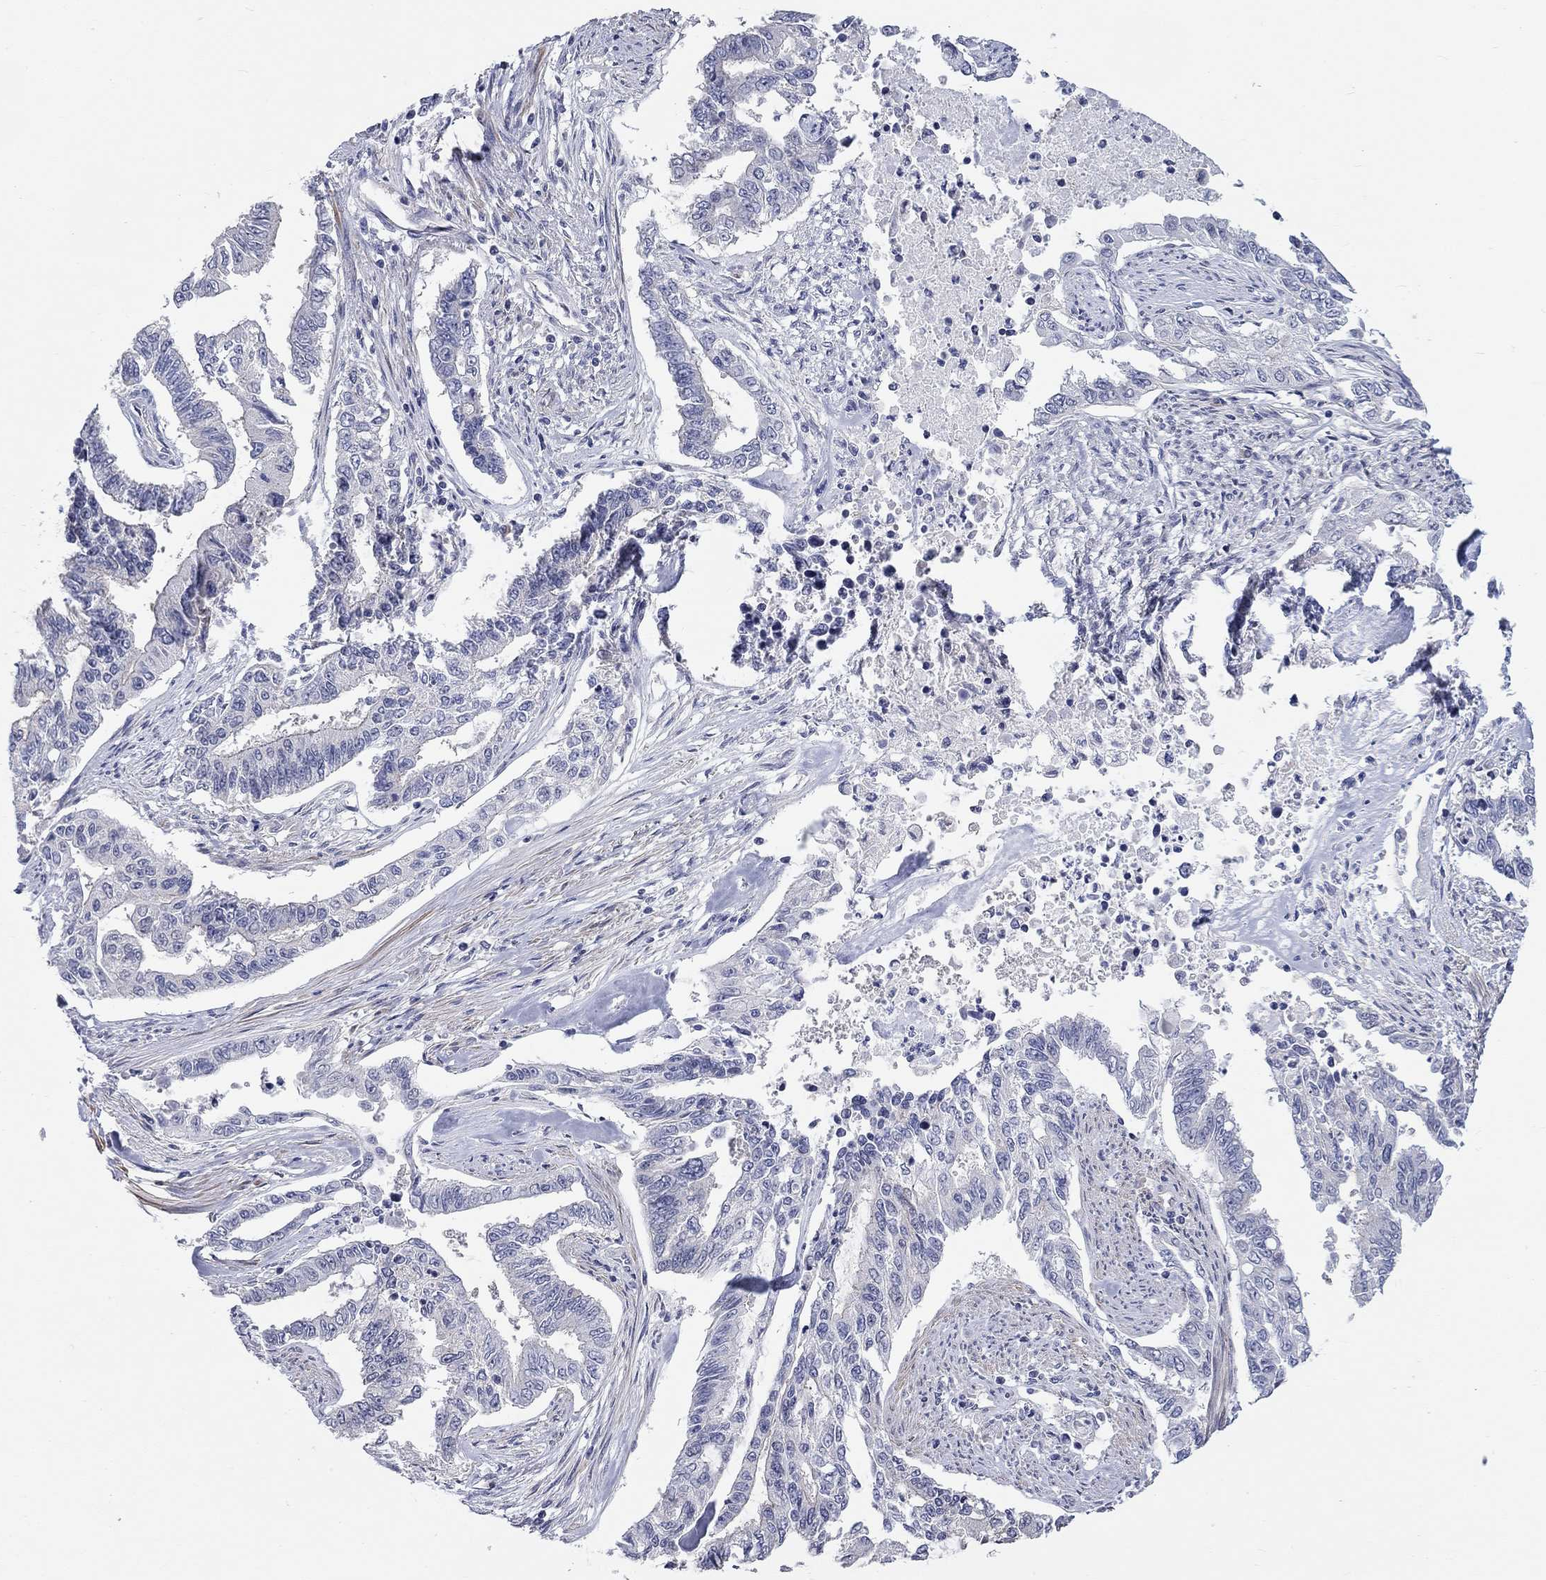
{"staining": {"intensity": "negative", "quantity": "none", "location": "none"}, "tissue": "endometrial cancer", "cell_type": "Tumor cells", "image_type": "cancer", "snomed": [{"axis": "morphology", "description": "Adenocarcinoma, NOS"}, {"axis": "topography", "description": "Uterus"}], "caption": "Tumor cells are negative for protein expression in human adenocarcinoma (endometrial).", "gene": "PCDHGA10", "patient": {"sex": "female", "age": 59}}